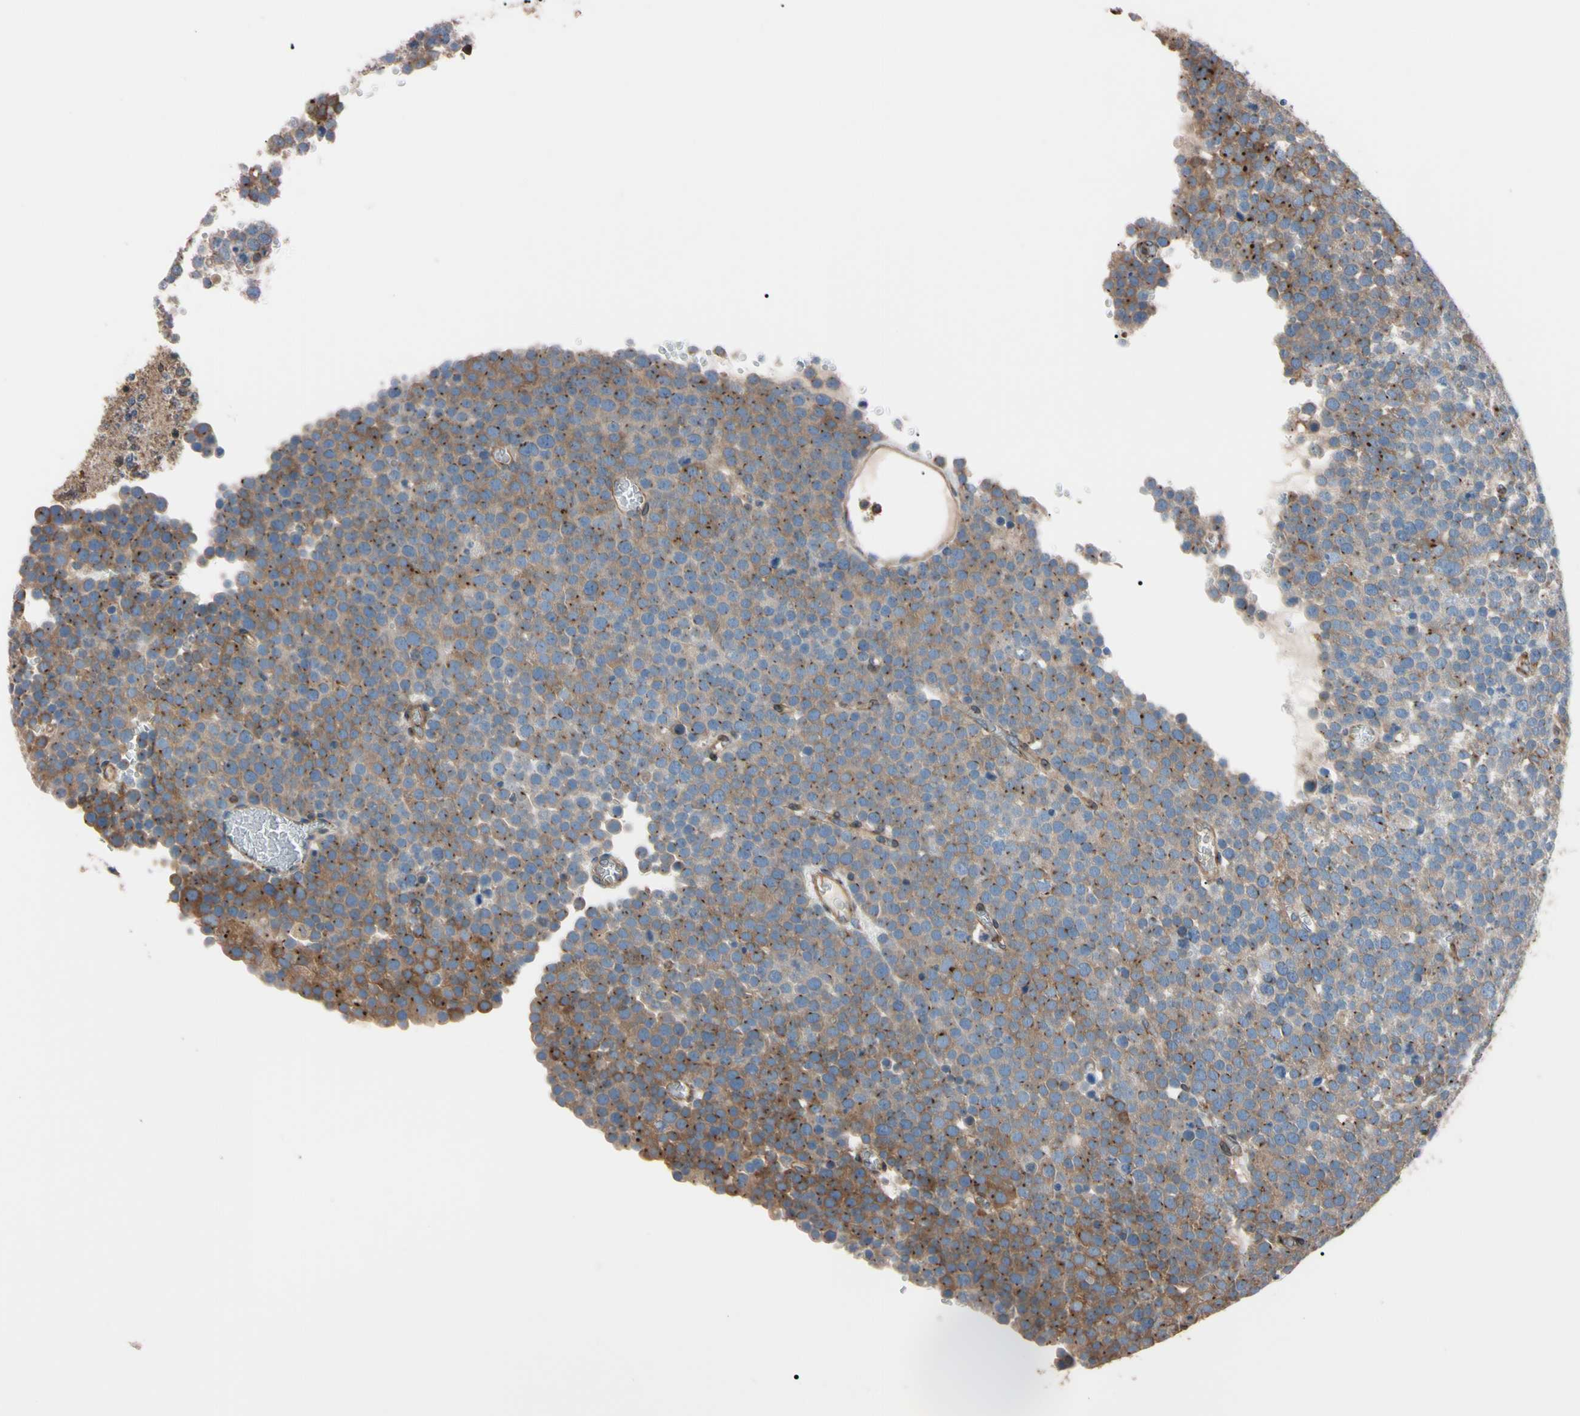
{"staining": {"intensity": "moderate", "quantity": ">75%", "location": "cytoplasmic/membranous"}, "tissue": "testis cancer", "cell_type": "Tumor cells", "image_type": "cancer", "snomed": [{"axis": "morphology", "description": "Seminoma, NOS"}, {"axis": "topography", "description": "Testis"}], "caption": "Moderate cytoplasmic/membranous expression for a protein is seen in about >75% of tumor cells of testis cancer using immunohistochemistry.", "gene": "PRKACA", "patient": {"sex": "male", "age": 71}}